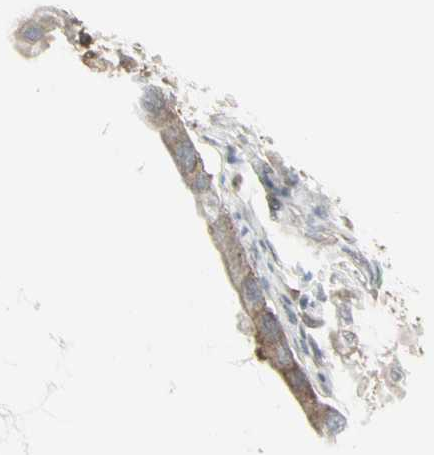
{"staining": {"intensity": "moderate", "quantity": ">75%", "location": "cytoplasmic/membranous"}, "tissue": "ovarian cancer", "cell_type": "Tumor cells", "image_type": "cancer", "snomed": [{"axis": "morphology", "description": "Cystadenocarcinoma, mucinous, NOS"}, {"axis": "topography", "description": "Ovary"}], "caption": "Protein staining of ovarian cancer (mucinous cystadenocarcinoma) tissue exhibits moderate cytoplasmic/membranous staining in approximately >75% of tumor cells.", "gene": "IGFBP6", "patient": {"sex": "female", "age": 80}}